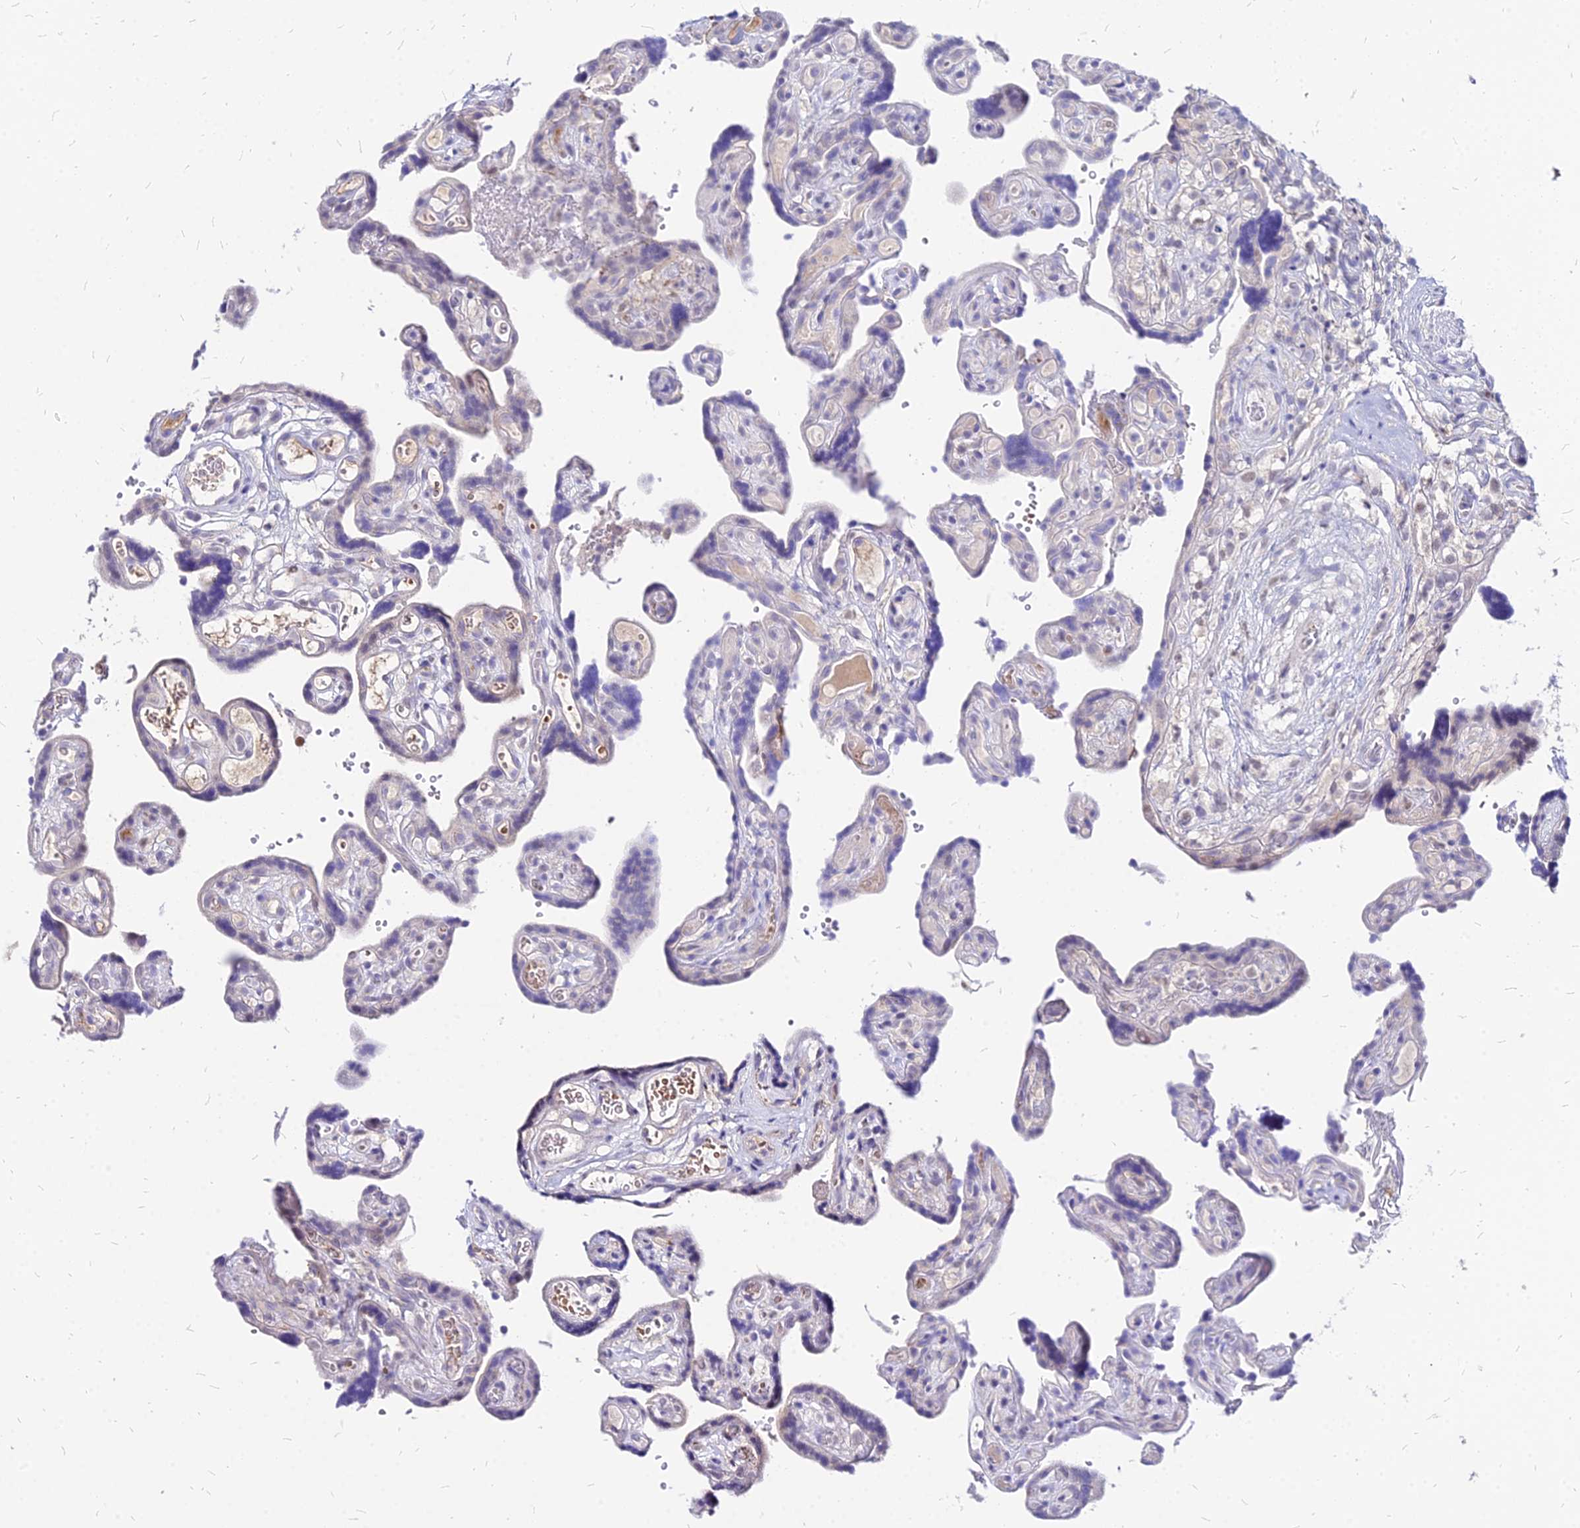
{"staining": {"intensity": "weak", "quantity": ">75%", "location": "cytoplasmic/membranous"}, "tissue": "placenta", "cell_type": "Decidual cells", "image_type": "normal", "snomed": [{"axis": "morphology", "description": "Normal tissue, NOS"}, {"axis": "topography", "description": "Placenta"}], "caption": "This micrograph demonstrates normal placenta stained with IHC to label a protein in brown. The cytoplasmic/membranous of decidual cells show weak positivity for the protein. Nuclei are counter-stained blue.", "gene": "ACSM6", "patient": {"sex": "female", "age": 30}}